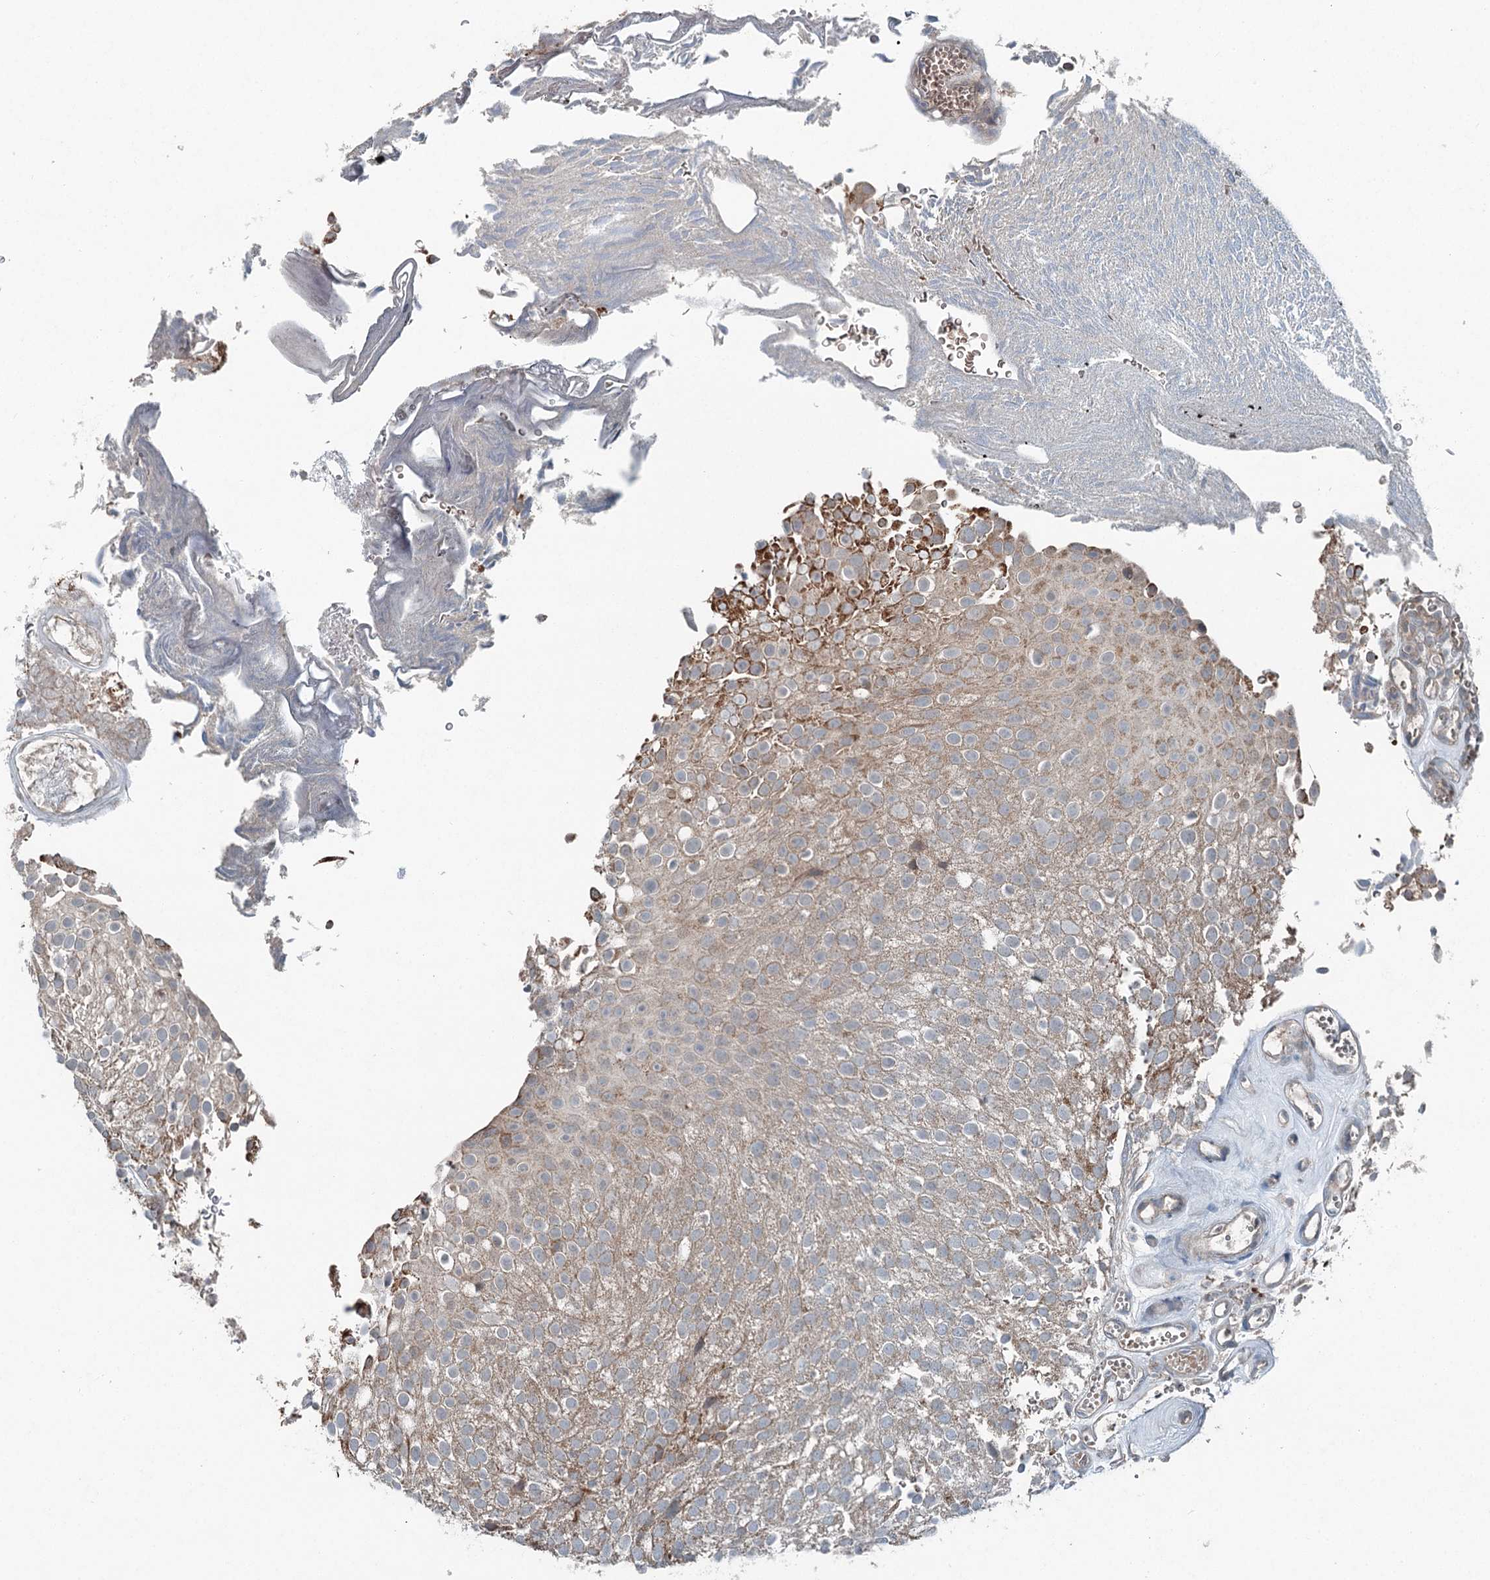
{"staining": {"intensity": "moderate", "quantity": "<25%", "location": "cytoplasmic/membranous"}, "tissue": "urothelial cancer", "cell_type": "Tumor cells", "image_type": "cancer", "snomed": [{"axis": "morphology", "description": "Urothelial carcinoma, Low grade"}, {"axis": "topography", "description": "Urinary bladder"}], "caption": "Brown immunohistochemical staining in urothelial cancer demonstrates moderate cytoplasmic/membranous positivity in approximately <25% of tumor cells. The staining is performed using DAB brown chromogen to label protein expression. The nuclei are counter-stained blue using hematoxylin.", "gene": "SKIC3", "patient": {"sex": "male", "age": 78}}